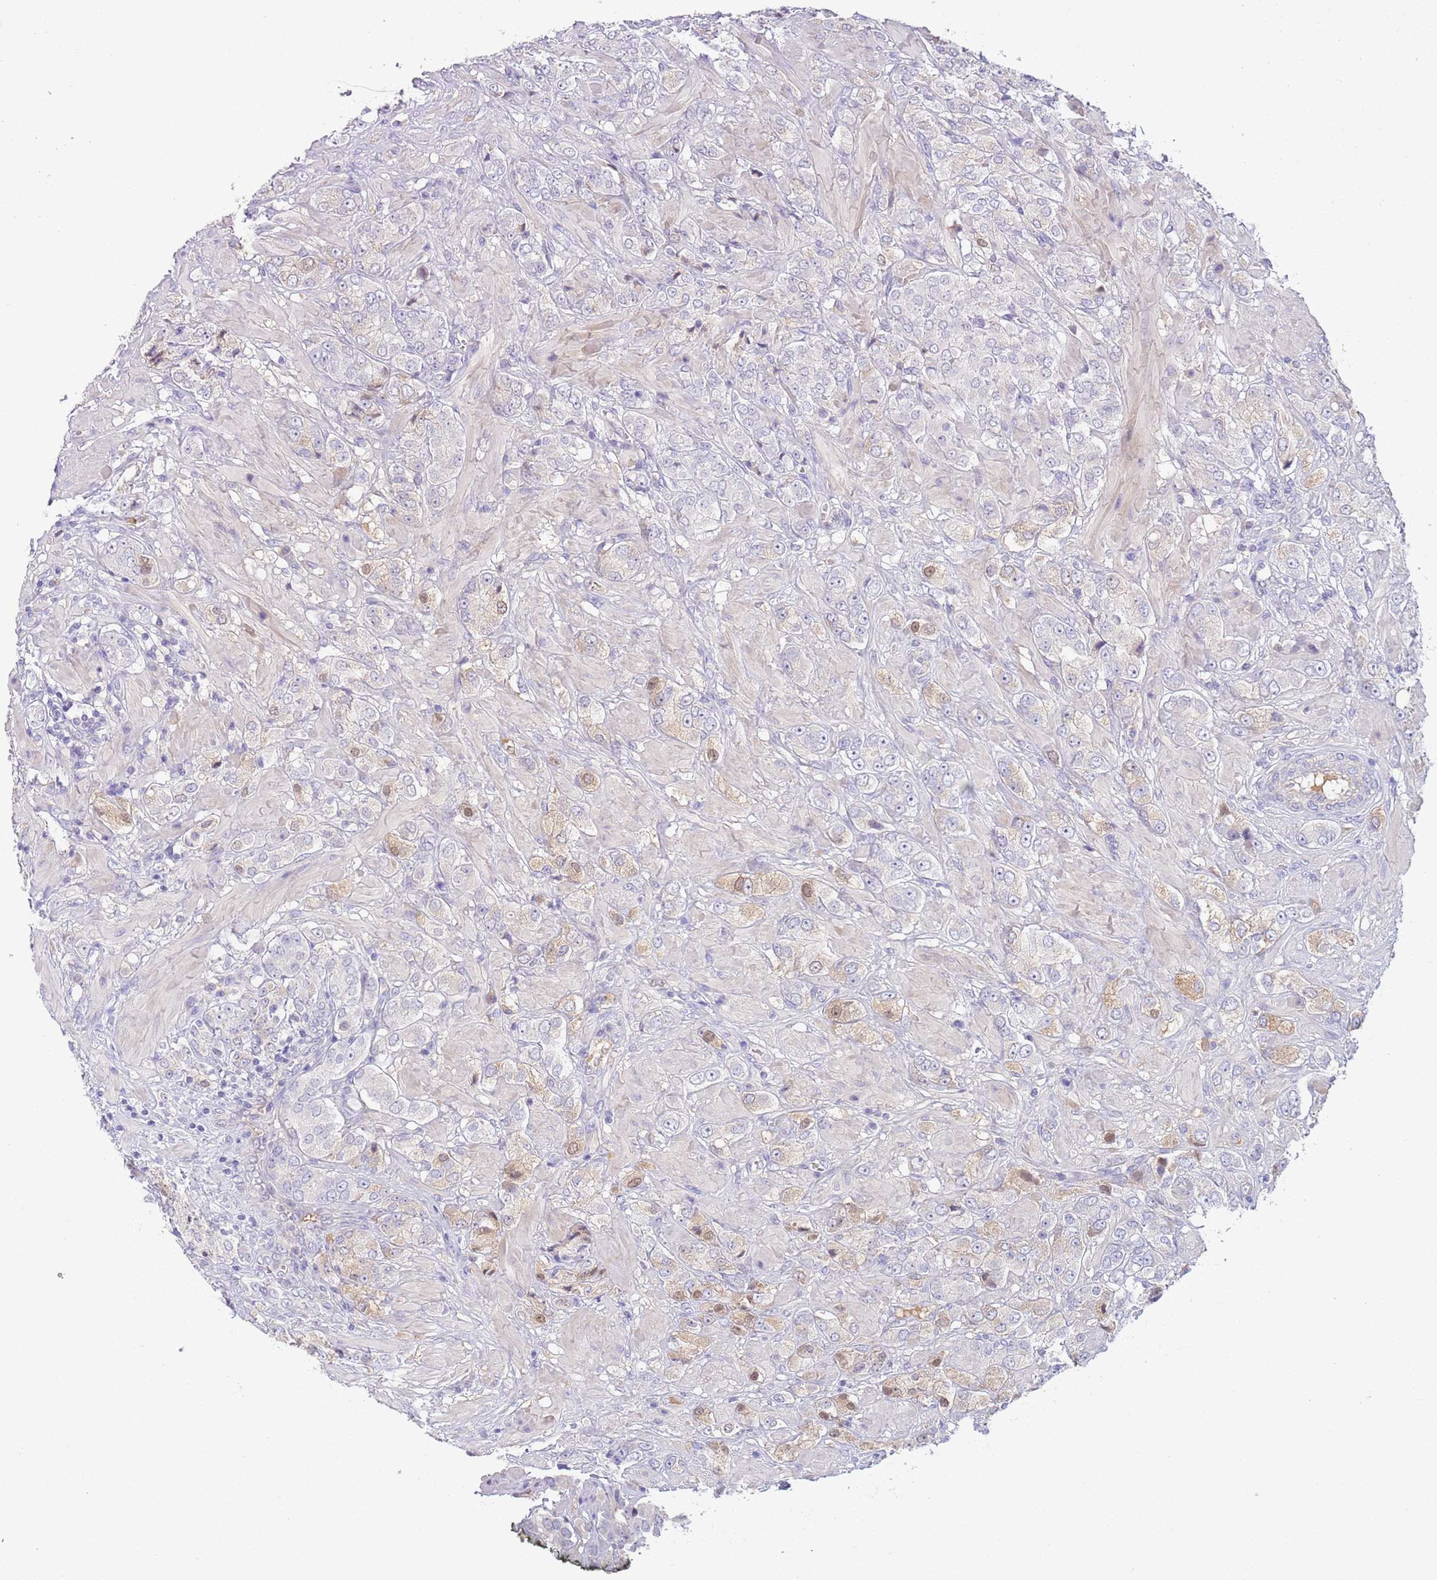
{"staining": {"intensity": "weak", "quantity": "<25%", "location": "cytoplasmic/membranous"}, "tissue": "prostate cancer", "cell_type": "Tumor cells", "image_type": "cancer", "snomed": [{"axis": "morphology", "description": "Adenocarcinoma, High grade"}, {"axis": "topography", "description": "Prostate and seminal vesicle, NOS"}], "caption": "Prostate cancer (adenocarcinoma (high-grade)) was stained to show a protein in brown. There is no significant positivity in tumor cells.", "gene": "IGFL4", "patient": {"sex": "male", "age": 64}}